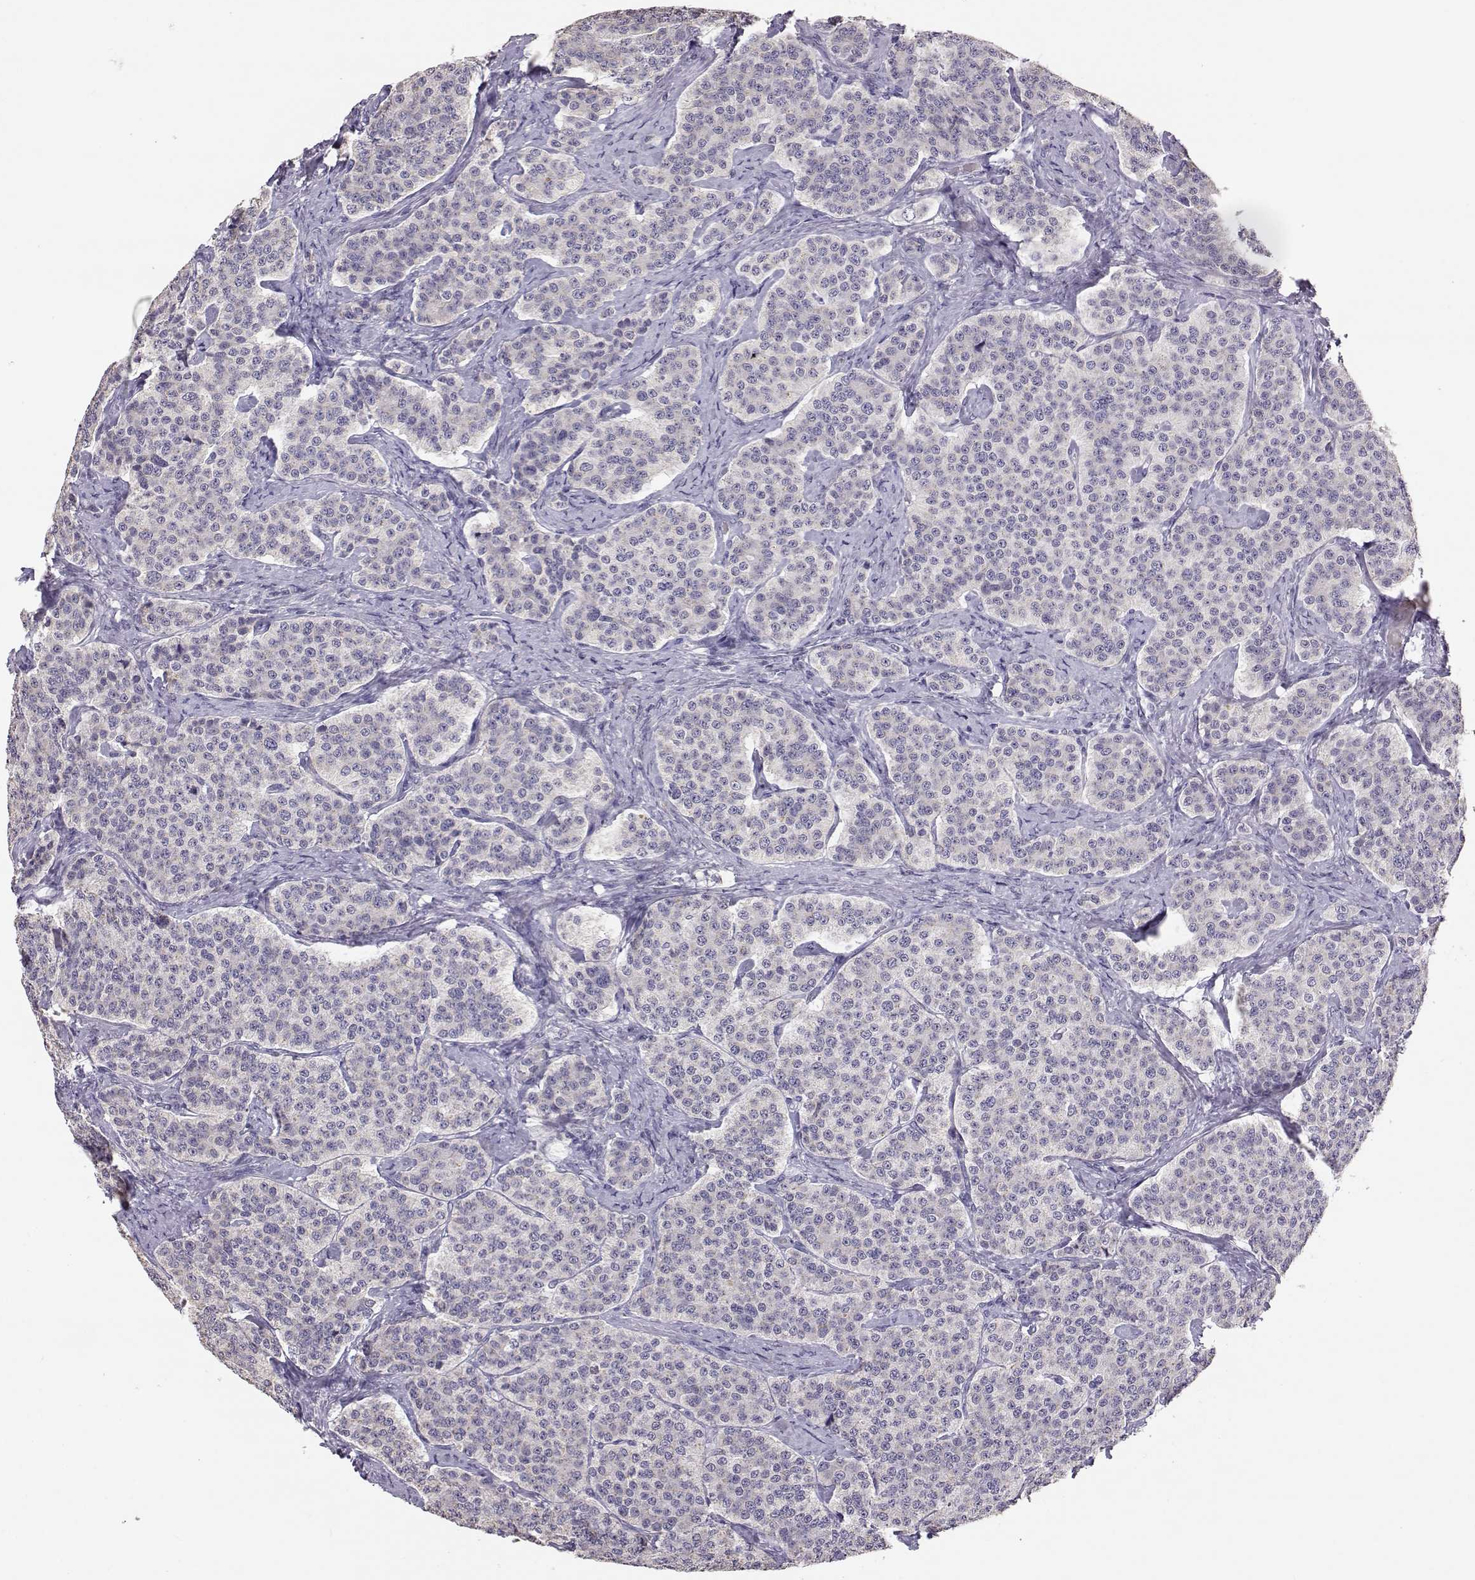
{"staining": {"intensity": "negative", "quantity": "none", "location": "none"}, "tissue": "carcinoid", "cell_type": "Tumor cells", "image_type": "cancer", "snomed": [{"axis": "morphology", "description": "Carcinoid, malignant, NOS"}, {"axis": "topography", "description": "Small intestine"}], "caption": "The immunohistochemistry (IHC) histopathology image has no significant staining in tumor cells of malignant carcinoid tissue.", "gene": "TACR1", "patient": {"sex": "female", "age": 58}}